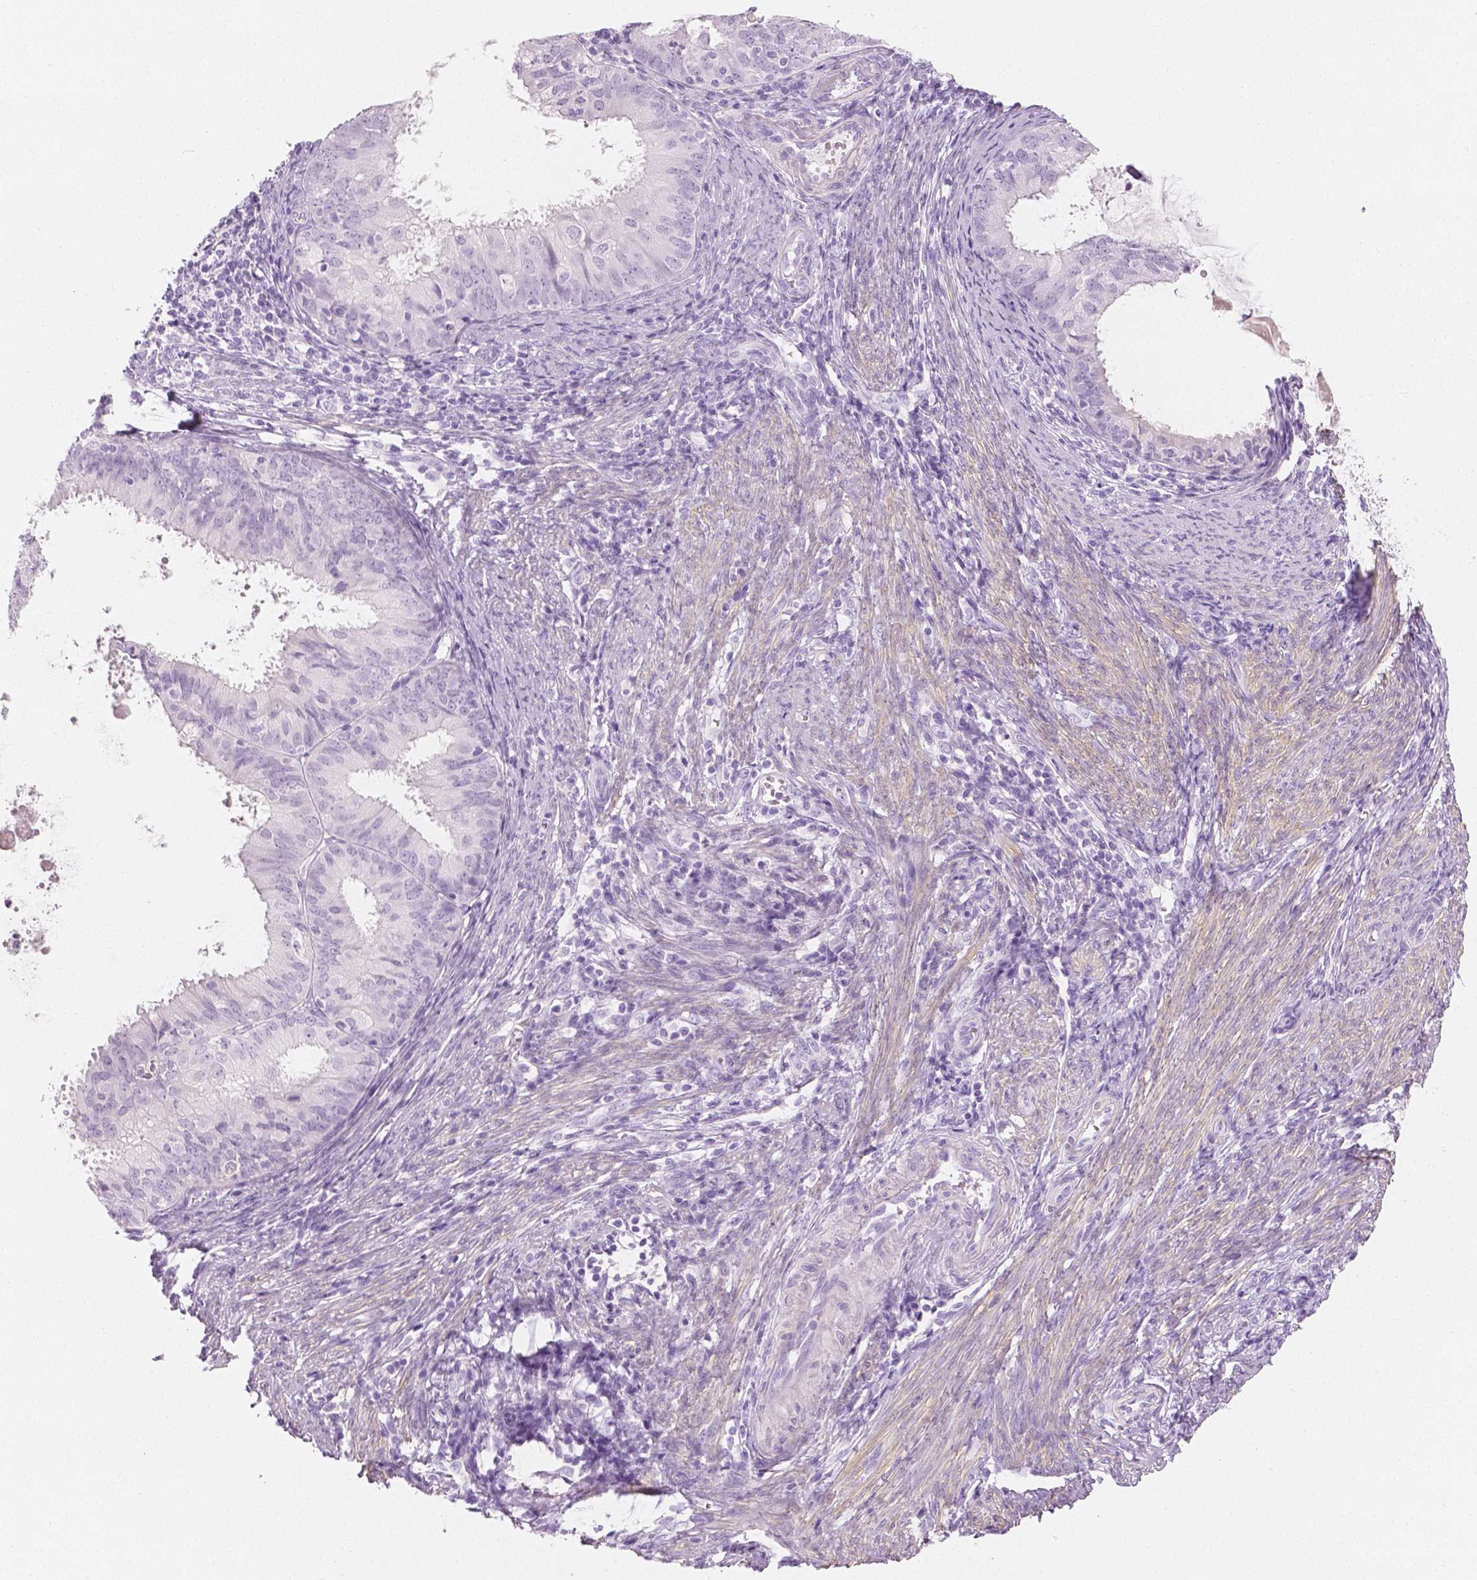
{"staining": {"intensity": "negative", "quantity": "none", "location": "none"}, "tissue": "endometrial cancer", "cell_type": "Tumor cells", "image_type": "cancer", "snomed": [{"axis": "morphology", "description": "Adenocarcinoma, NOS"}, {"axis": "topography", "description": "Endometrium"}], "caption": "Protein analysis of endometrial cancer reveals no significant positivity in tumor cells.", "gene": "PLIN4", "patient": {"sex": "female", "age": 57}}